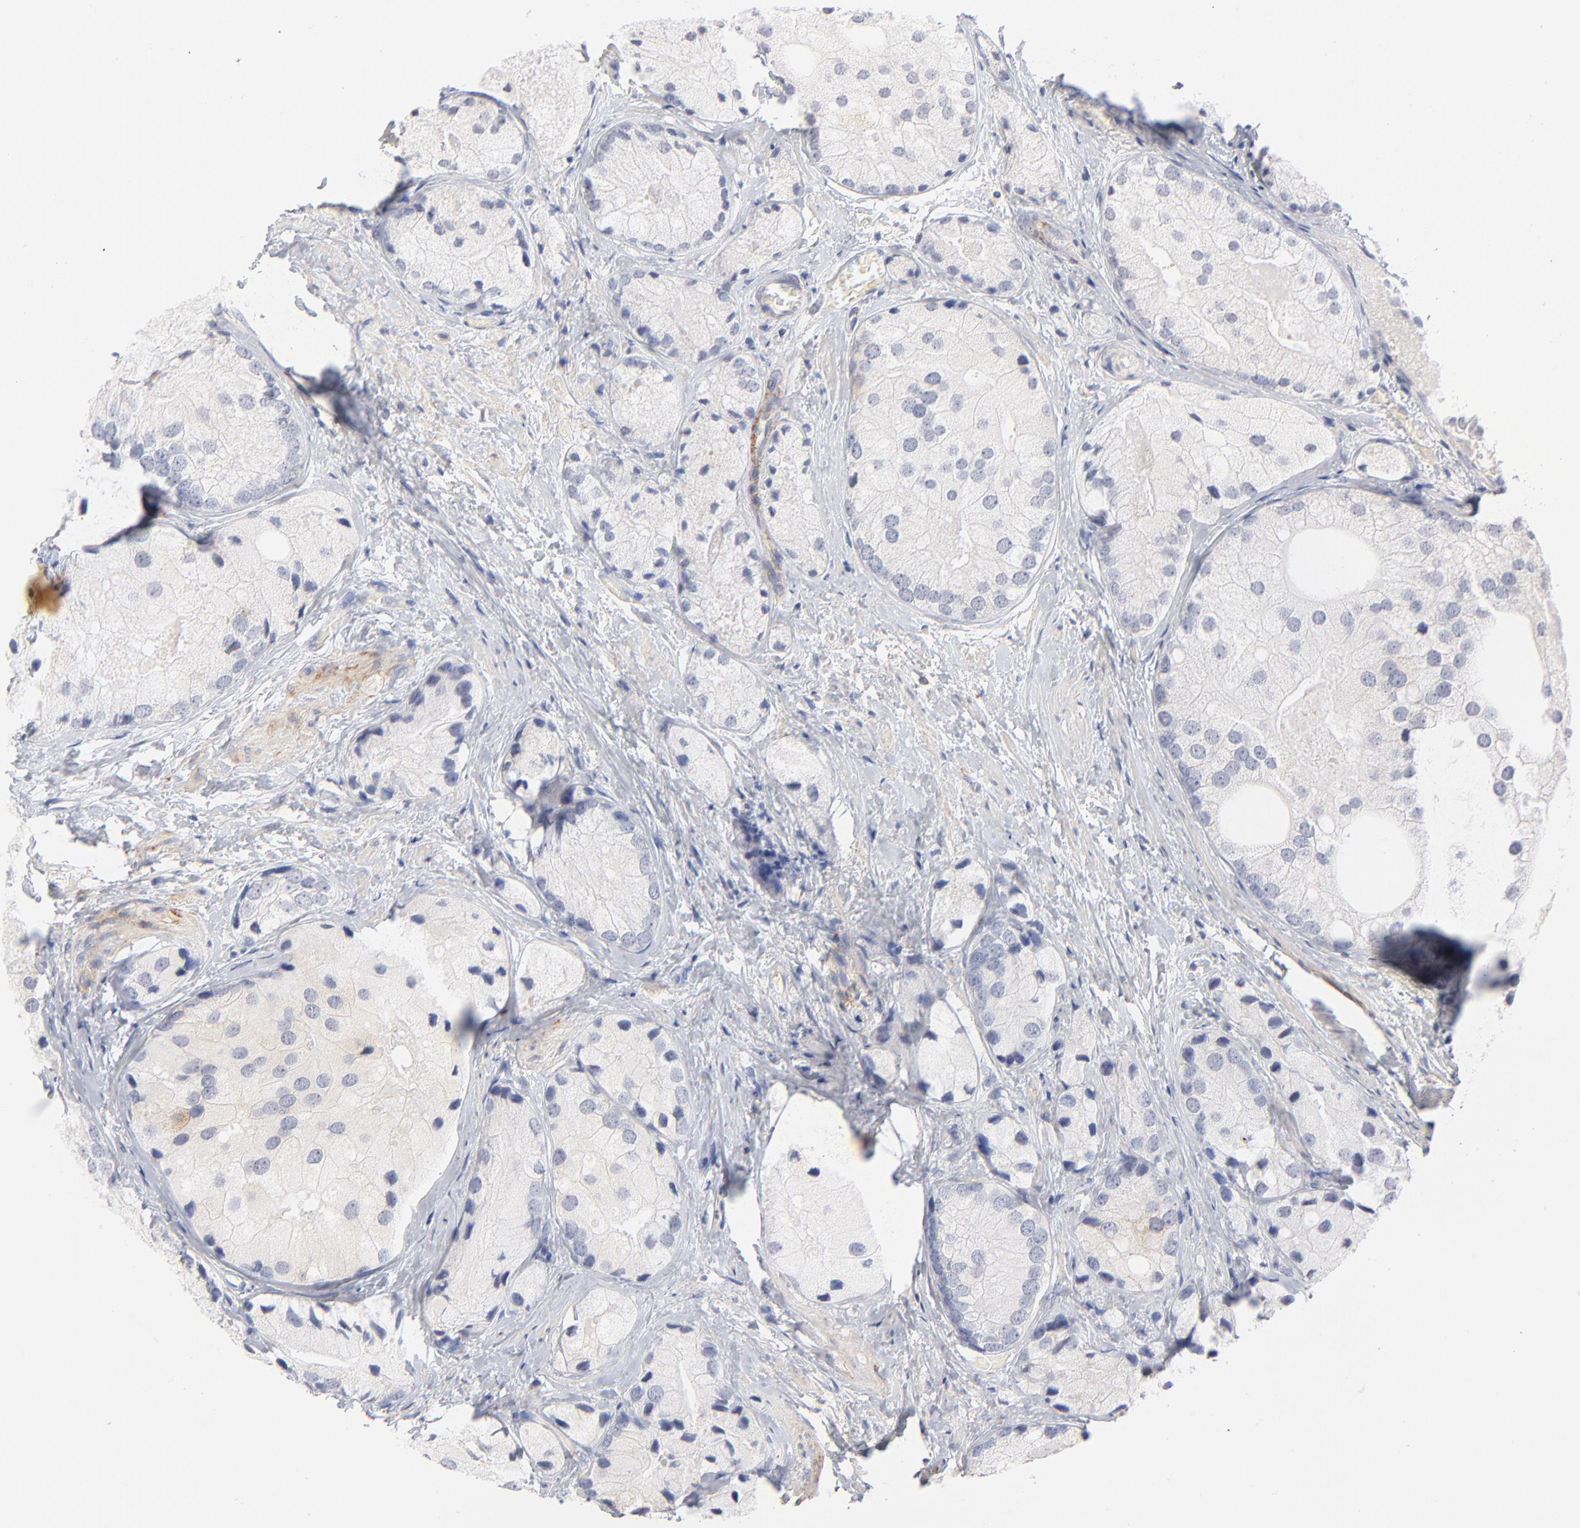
{"staining": {"intensity": "negative", "quantity": "none", "location": "none"}, "tissue": "prostate cancer", "cell_type": "Tumor cells", "image_type": "cancer", "snomed": [{"axis": "morphology", "description": "Adenocarcinoma, Low grade"}, {"axis": "topography", "description": "Prostate"}], "caption": "Immunohistochemical staining of human low-grade adenocarcinoma (prostate) shows no significant positivity in tumor cells. Brightfield microscopy of IHC stained with DAB (3,3'-diaminobenzidine) (brown) and hematoxylin (blue), captured at high magnification.", "gene": "MID1", "patient": {"sex": "male", "age": 69}}